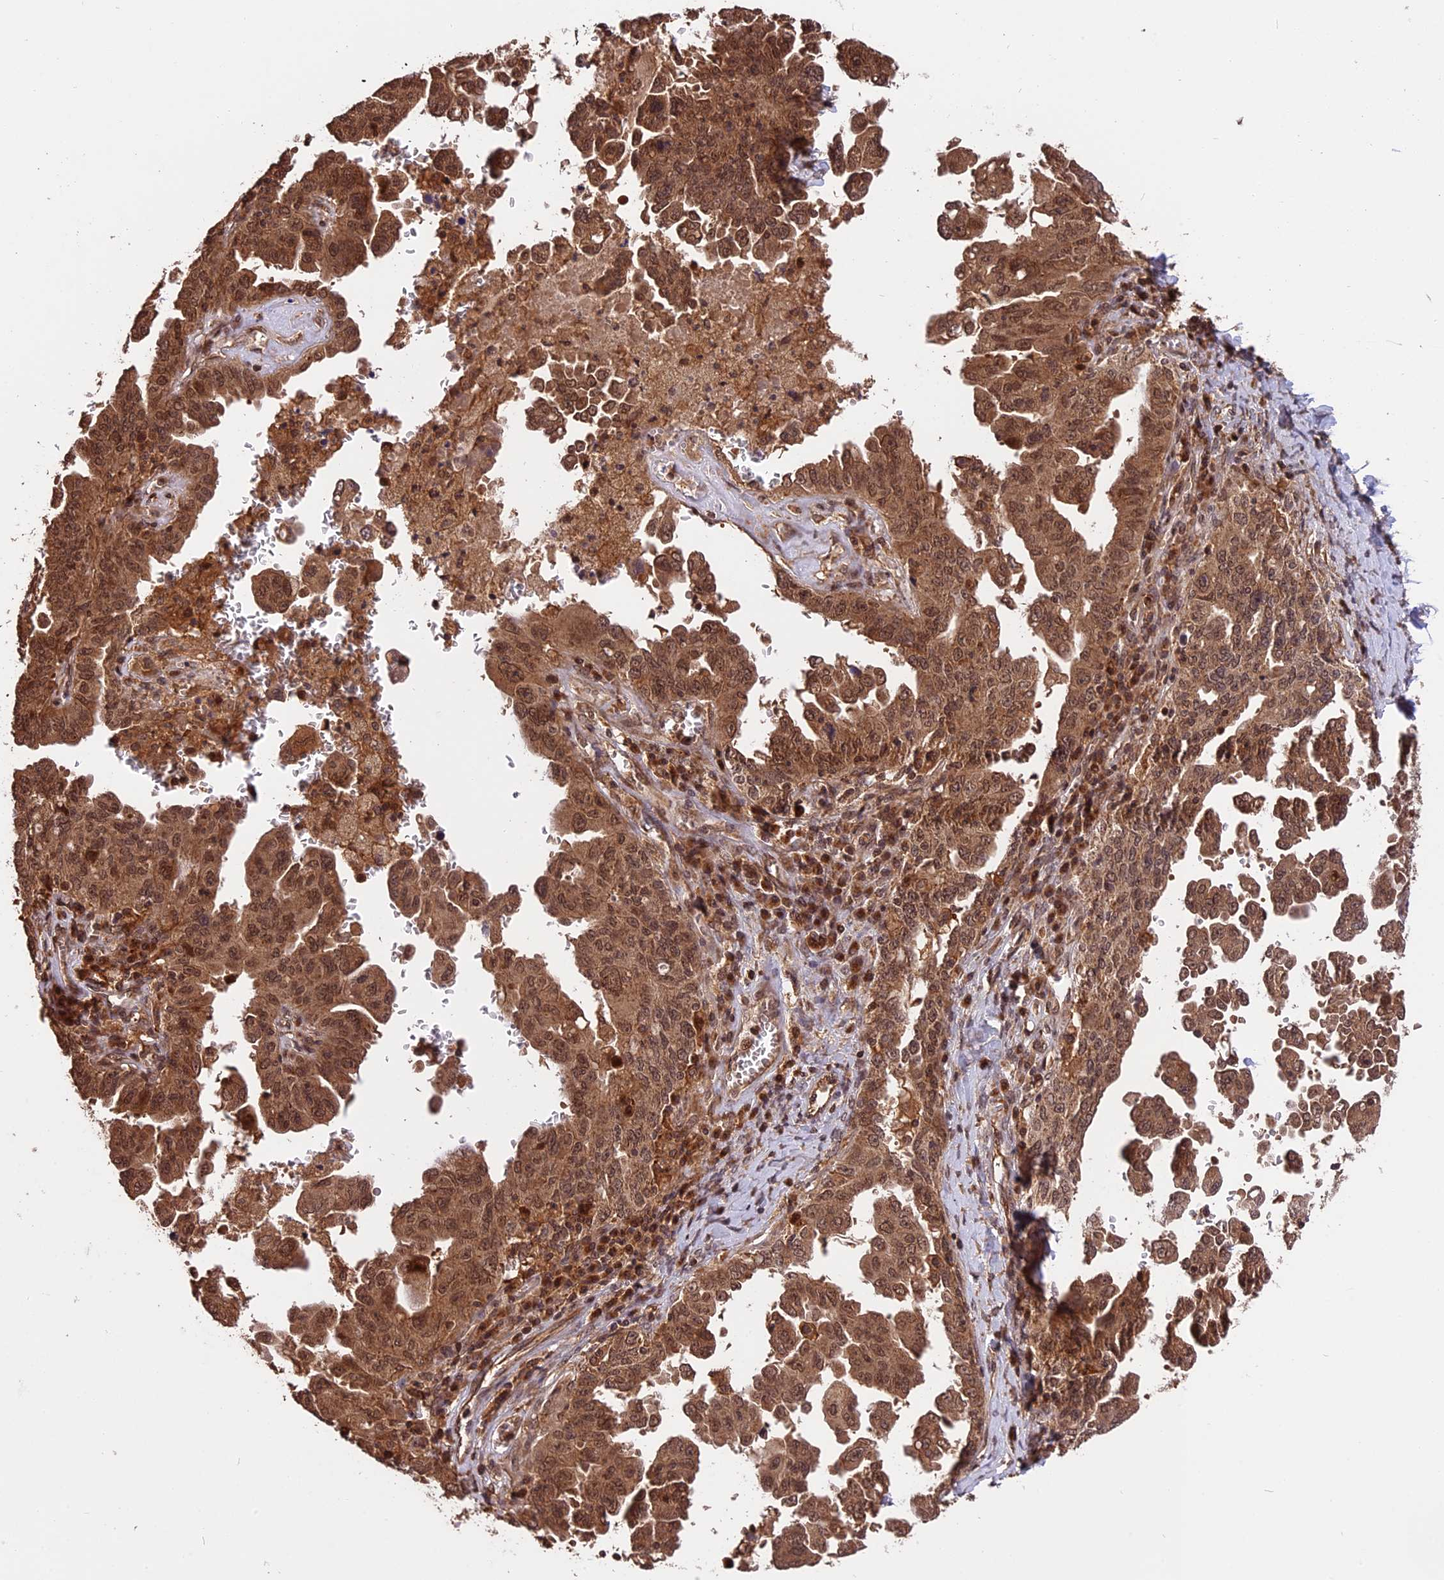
{"staining": {"intensity": "moderate", "quantity": ">75%", "location": "cytoplasmic/membranous,nuclear"}, "tissue": "ovarian cancer", "cell_type": "Tumor cells", "image_type": "cancer", "snomed": [{"axis": "morphology", "description": "Carcinoma, endometroid"}, {"axis": "topography", "description": "Ovary"}], "caption": "Ovarian cancer (endometroid carcinoma) stained with a brown dye reveals moderate cytoplasmic/membranous and nuclear positive expression in approximately >75% of tumor cells.", "gene": "ESCO1", "patient": {"sex": "female", "age": 62}}